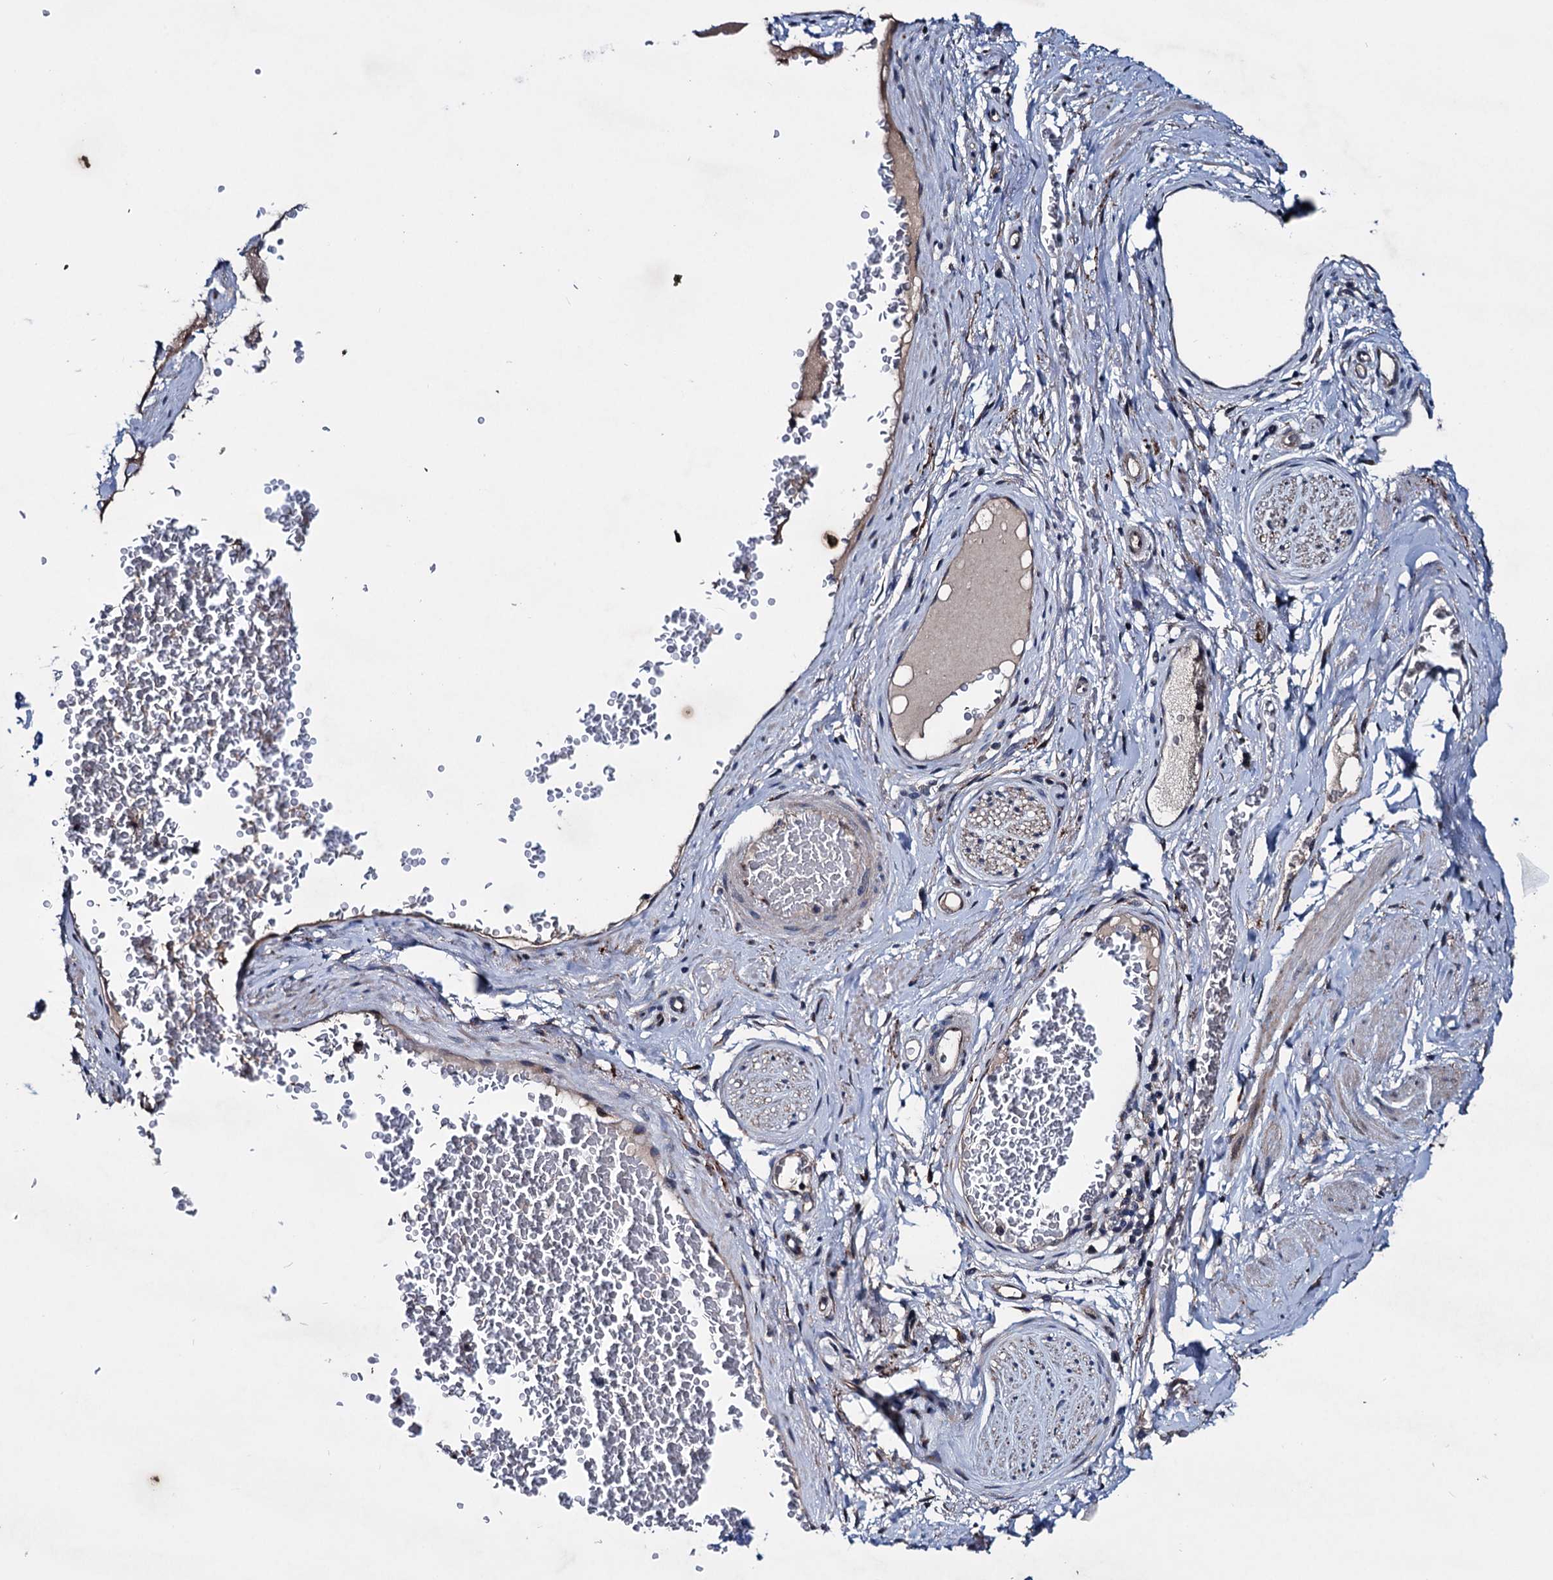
{"staining": {"intensity": "negative", "quantity": "none", "location": "none"}, "tissue": "adipose tissue", "cell_type": "Adipocytes", "image_type": "normal", "snomed": [{"axis": "morphology", "description": "Normal tissue, NOS"}, {"axis": "morphology", "description": "Adenocarcinoma, NOS"}, {"axis": "topography", "description": "Rectum"}, {"axis": "topography", "description": "Vagina"}, {"axis": "topography", "description": "Peripheral nerve tissue"}], "caption": "DAB (3,3'-diaminobenzidine) immunohistochemical staining of unremarkable adipose tissue shows no significant expression in adipocytes.", "gene": "EYA4", "patient": {"sex": "female", "age": 71}}